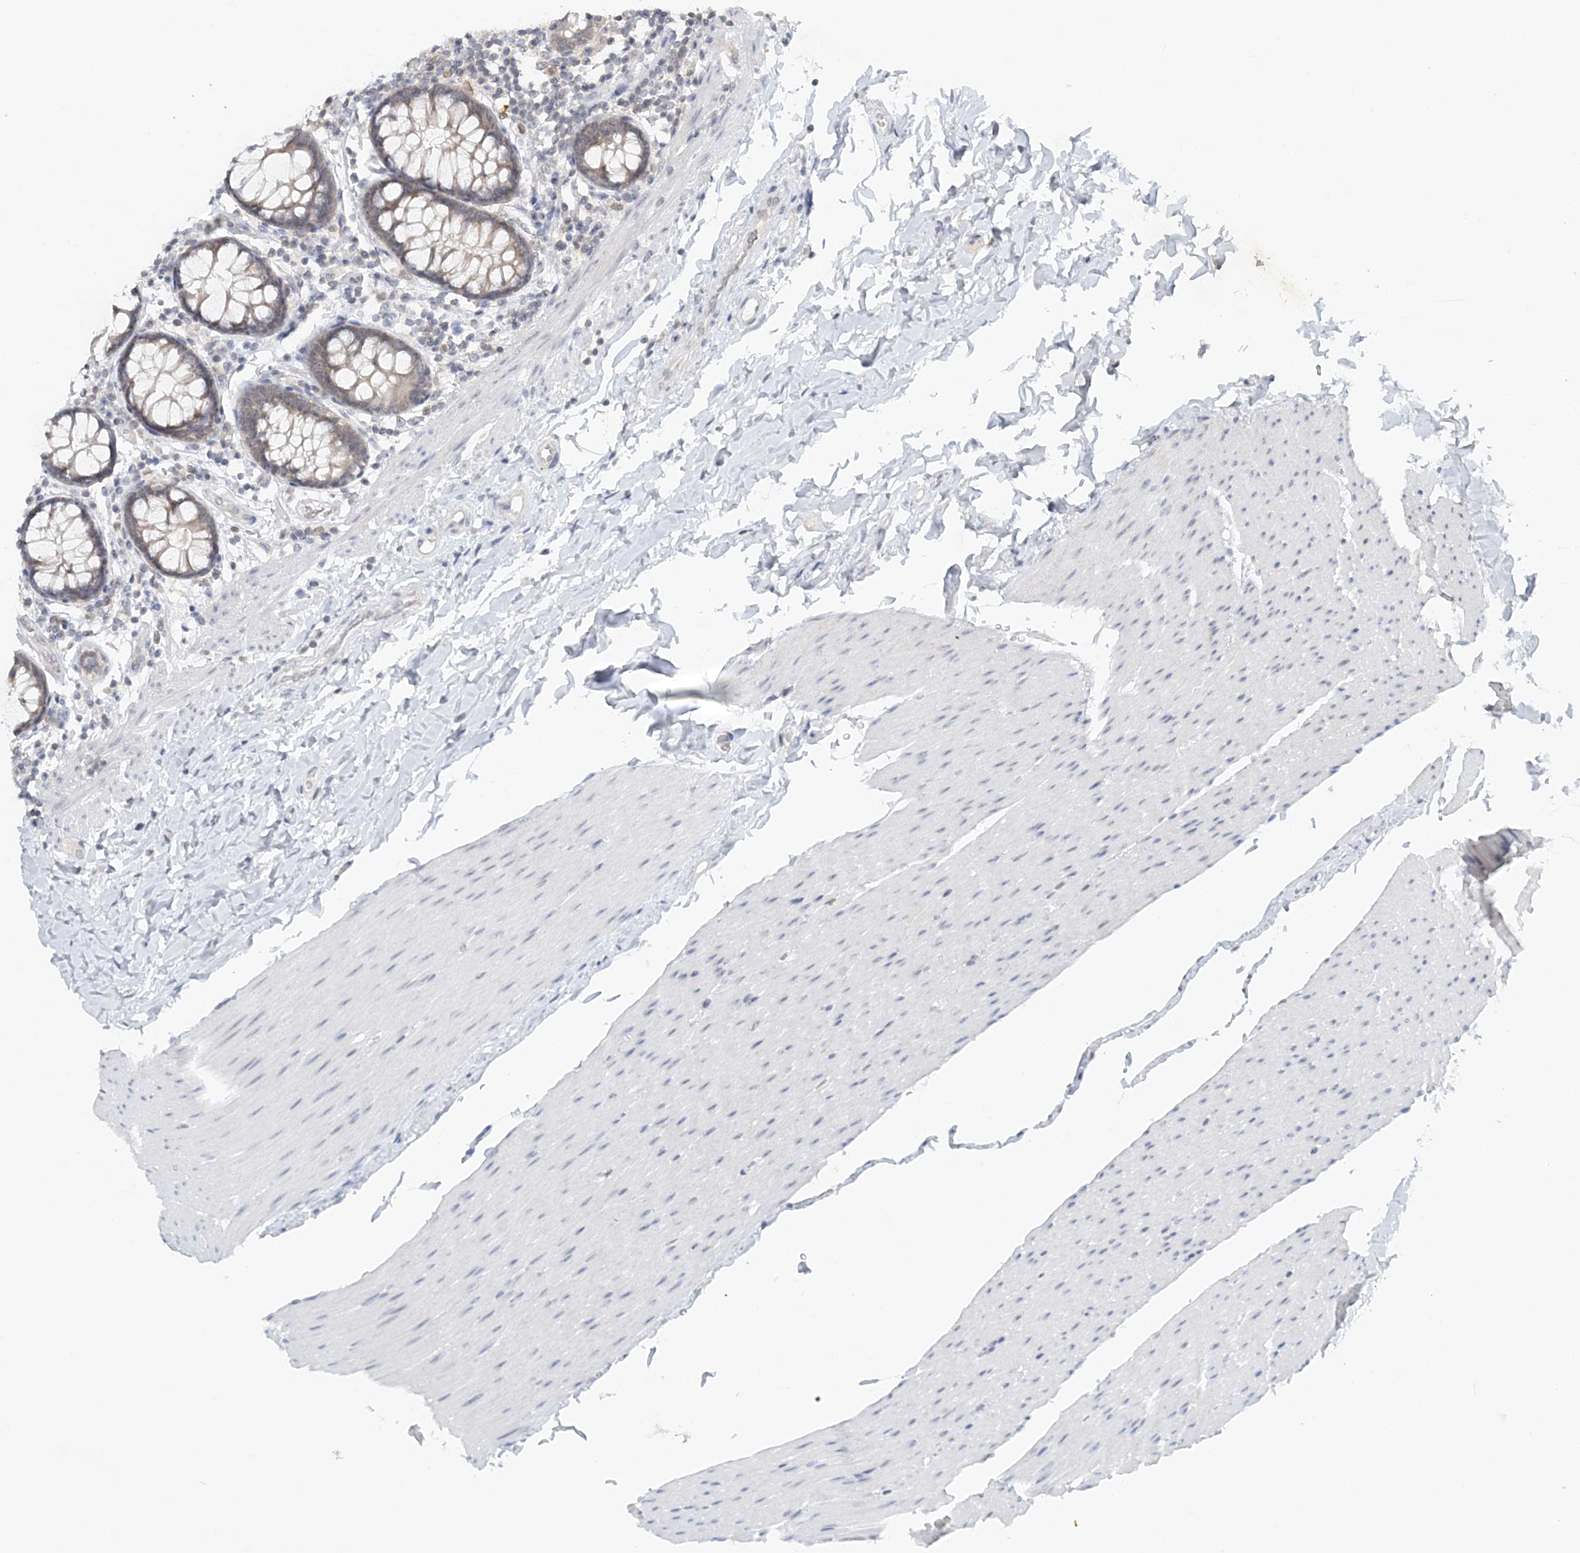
{"staining": {"intensity": "negative", "quantity": "none", "location": "none"}, "tissue": "colon", "cell_type": "Endothelial cells", "image_type": "normal", "snomed": [{"axis": "morphology", "description": "Normal tissue, NOS"}, {"axis": "topography", "description": "Colon"}], "caption": "DAB (3,3'-diaminobenzidine) immunohistochemical staining of normal human colon exhibits no significant expression in endothelial cells.", "gene": "NUP54", "patient": {"sex": "female", "age": 80}}